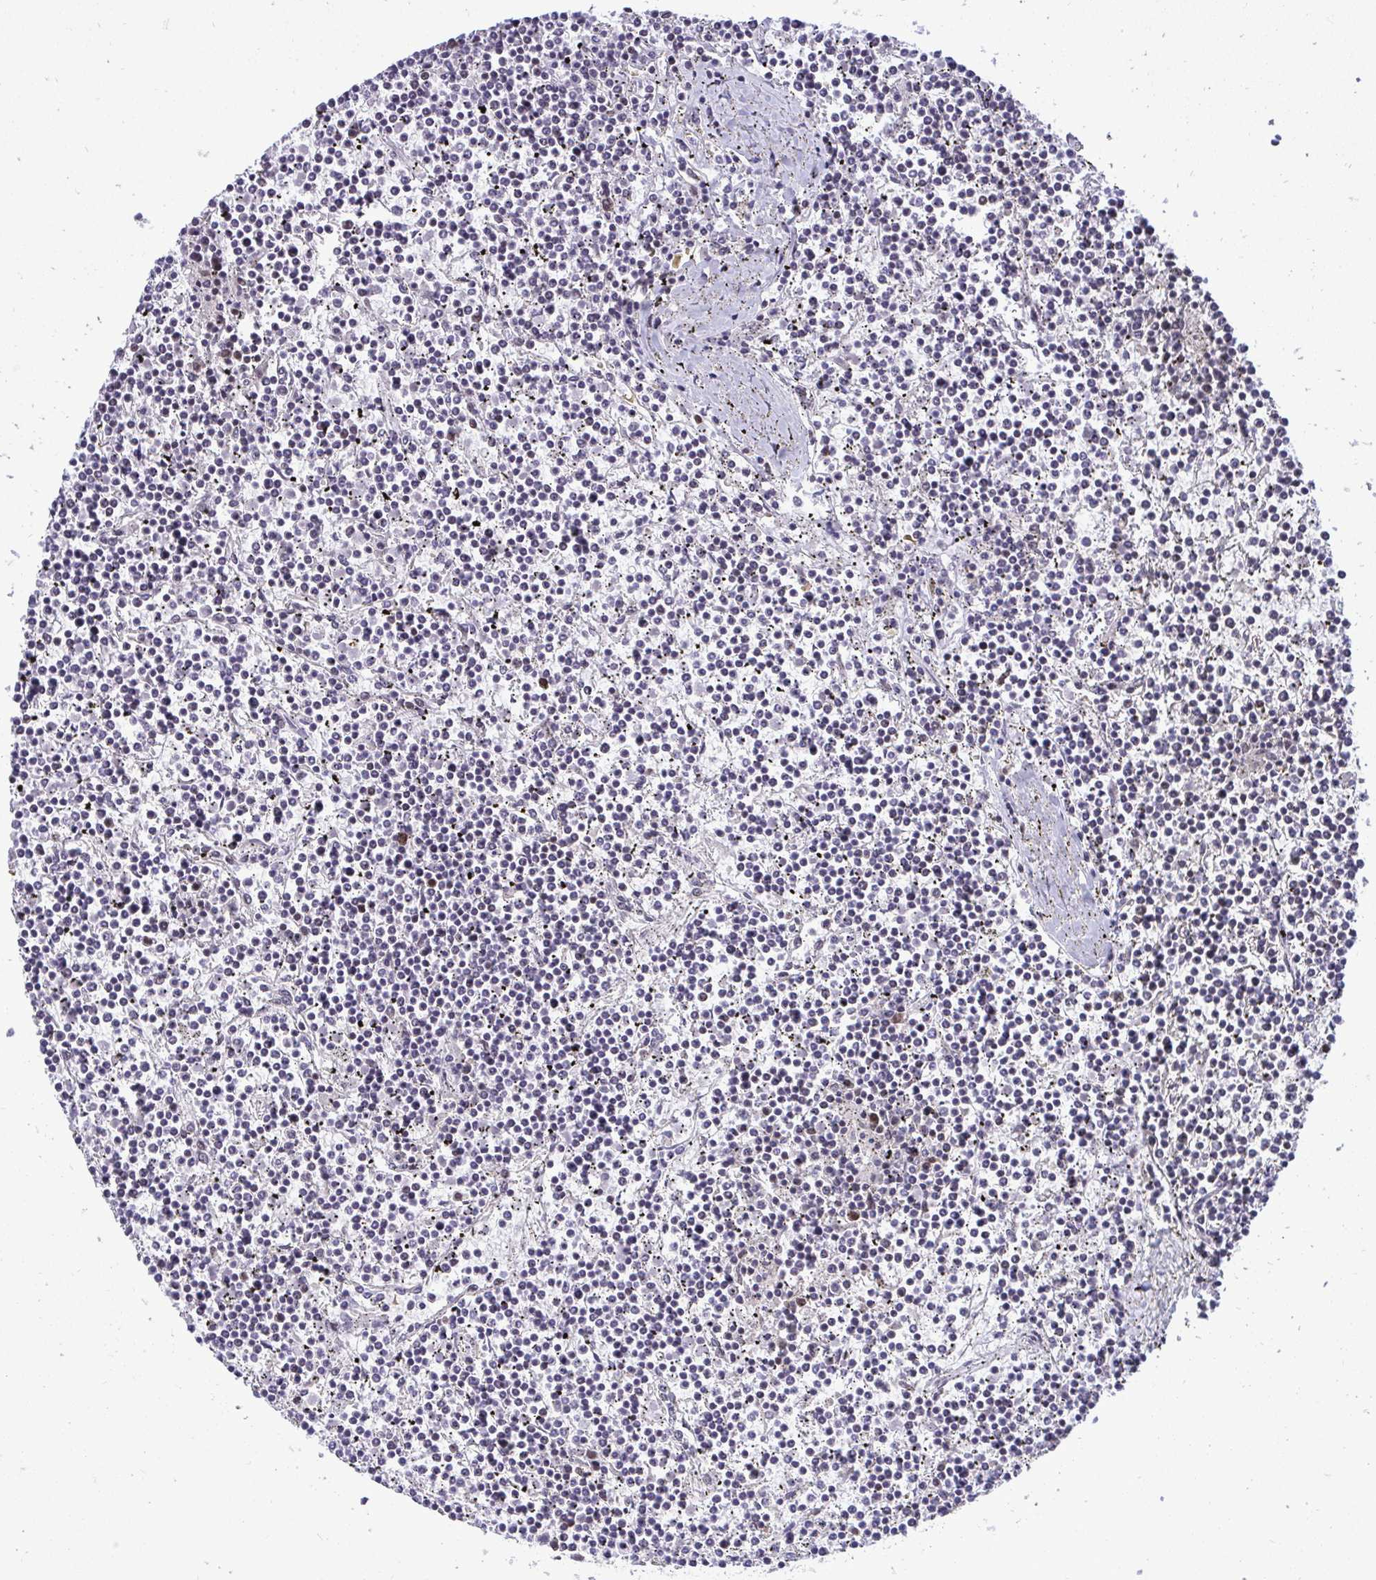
{"staining": {"intensity": "negative", "quantity": "none", "location": "none"}, "tissue": "lymphoma", "cell_type": "Tumor cells", "image_type": "cancer", "snomed": [{"axis": "morphology", "description": "Malignant lymphoma, non-Hodgkin's type, Low grade"}, {"axis": "topography", "description": "Spleen"}], "caption": "The photomicrograph exhibits no significant expression in tumor cells of malignant lymphoma, non-Hodgkin's type (low-grade).", "gene": "JPT1", "patient": {"sex": "female", "age": 19}}